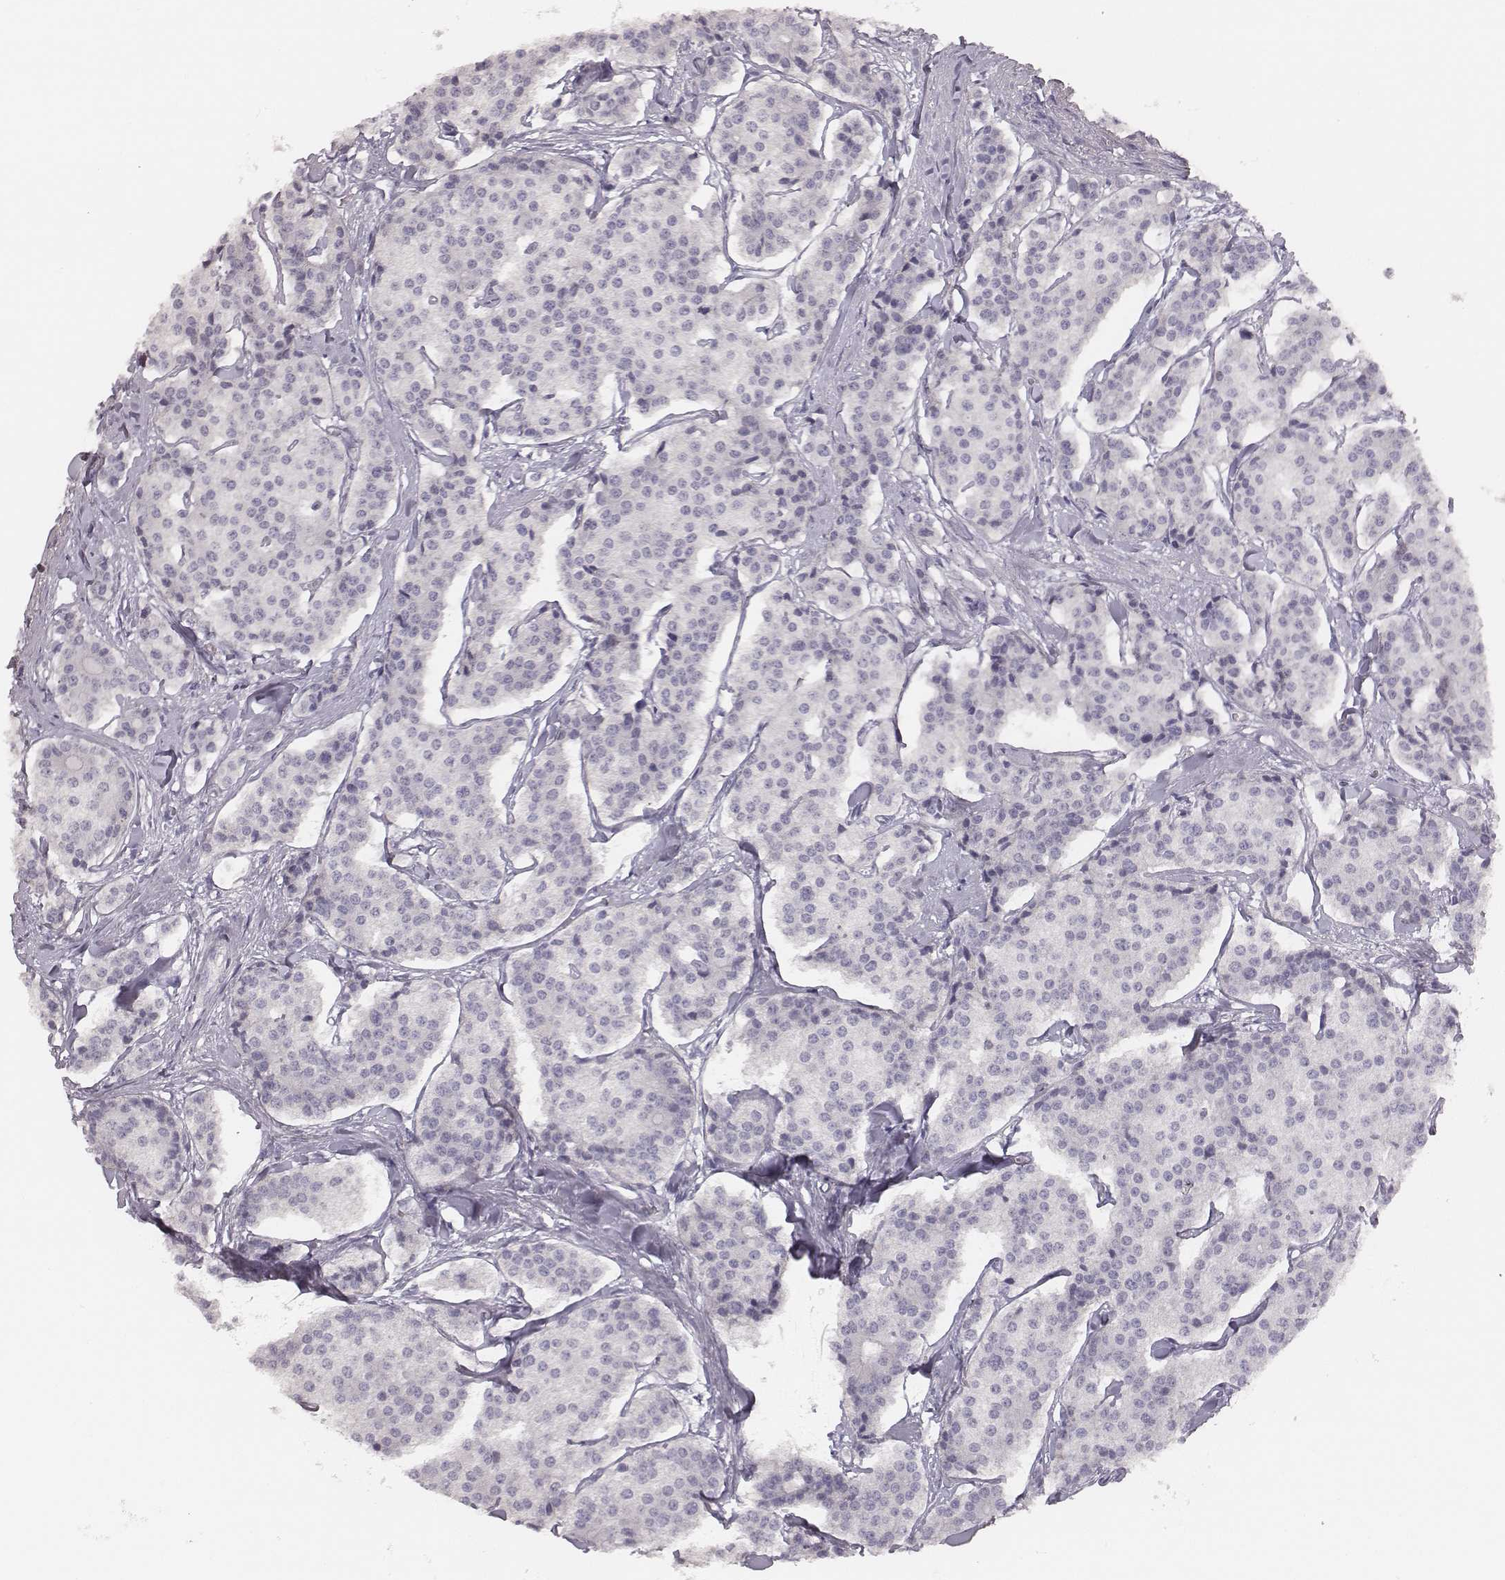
{"staining": {"intensity": "negative", "quantity": "none", "location": "none"}, "tissue": "carcinoid", "cell_type": "Tumor cells", "image_type": "cancer", "snomed": [{"axis": "morphology", "description": "Carcinoid, malignant, NOS"}, {"axis": "topography", "description": "Small intestine"}], "caption": "Tumor cells show no significant staining in carcinoid (malignant). (Brightfield microscopy of DAB (3,3'-diaminobenzidine) immunohistochemistry at high magnification).", "gene": "MYH6", "patient": {"sex": "female", "age": 65}}